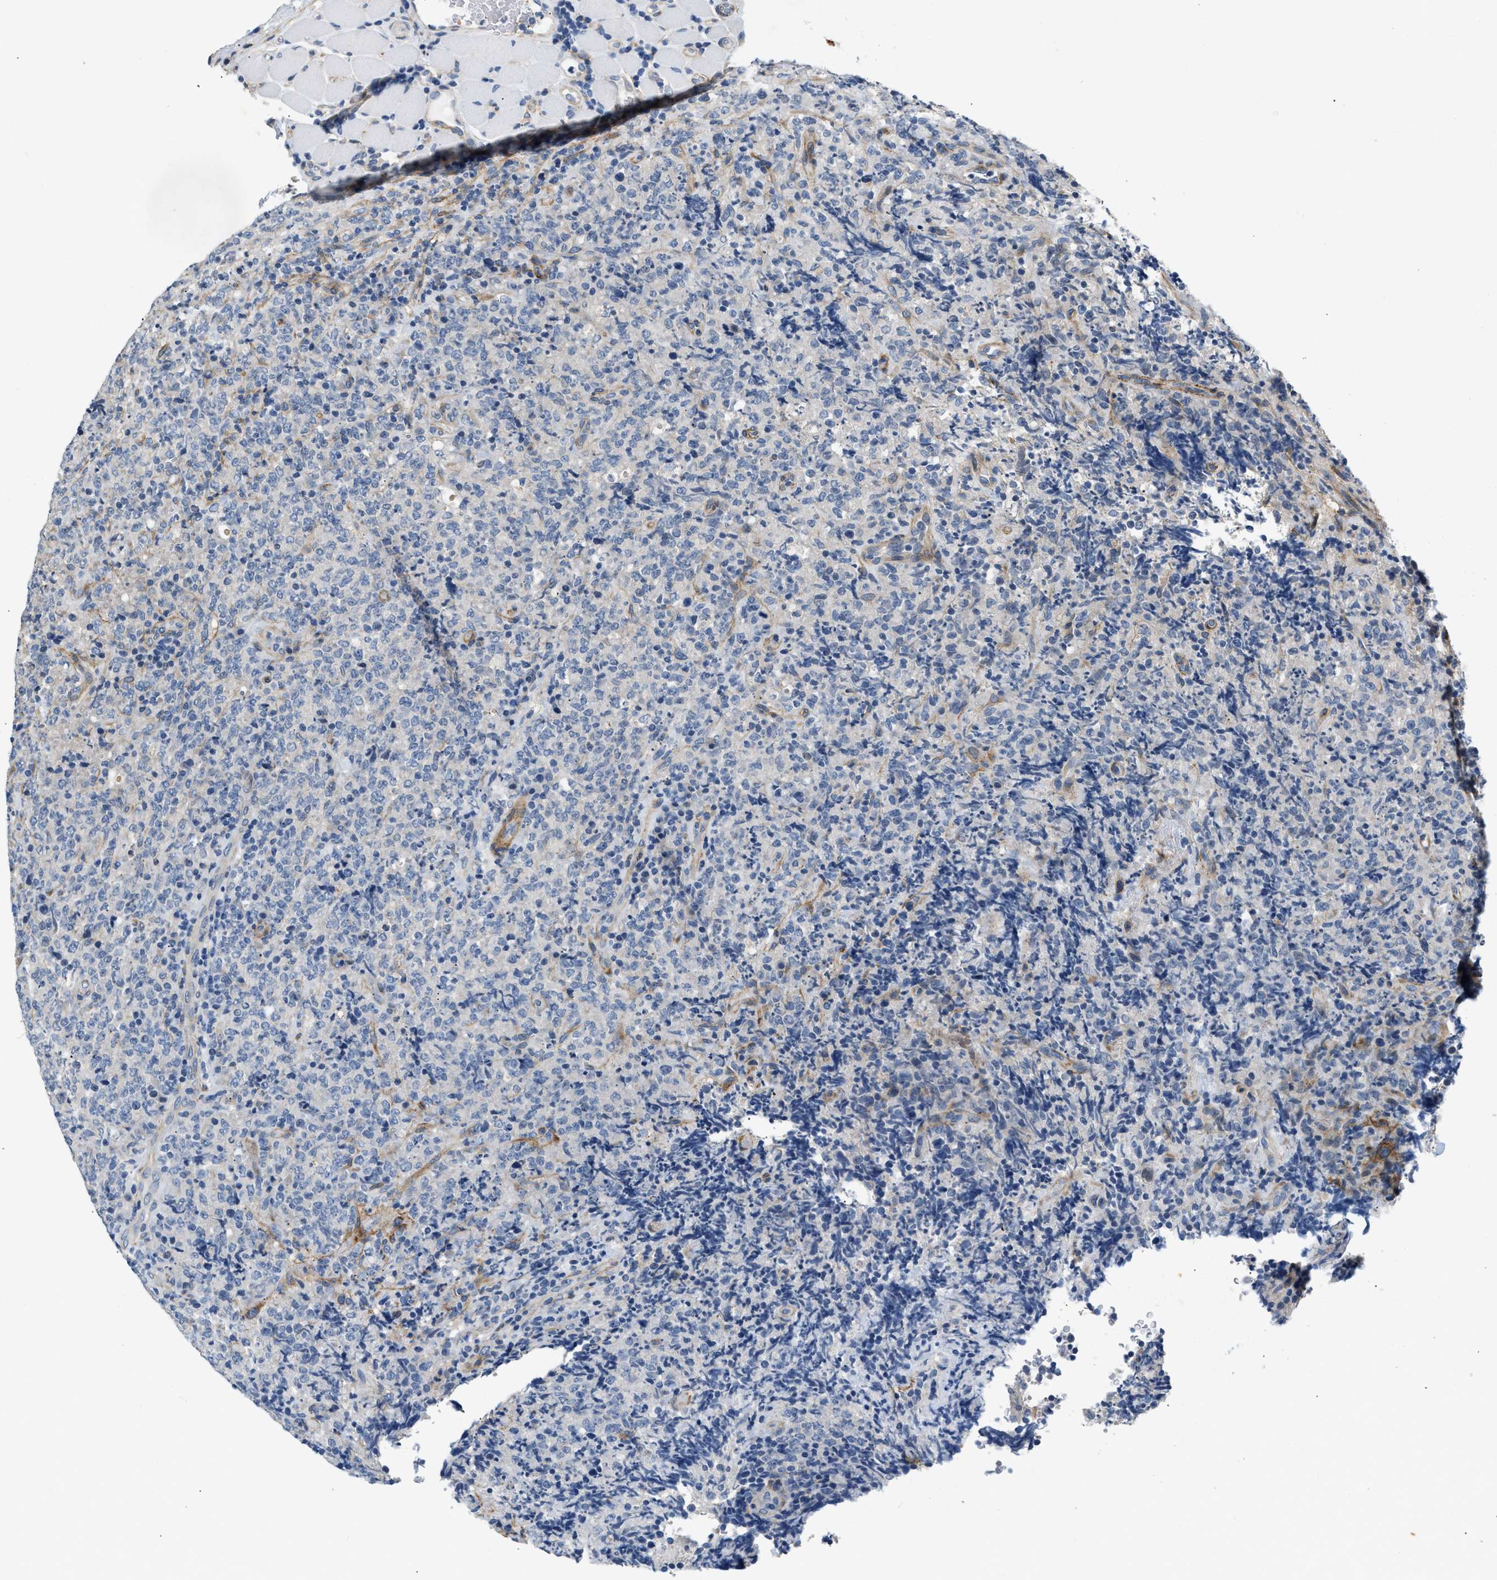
{"staining": {"intensity": "negative", "quantity": "none", "location": "none"}, "tissue": "lymphoma", "cell_type": "Tumor cells", "image_type": "cancer", "snomed": [{"axis": "morphology", "description": "Malignant lymphoma, non-Hodgkin's type, High grade"}, {"axis": "topography", "description": "Tonsil"}], "caption": "This histopathology image is of high-grade malignant lymphoma, non-Hodgkin's type stained with immunohistochemistry (IHC) to label a protein in brown with the nuclei are counter-stained blue. There is no positivity in tumor cells.", "gene": "PDGFRA", "patient": {"sex": "female", "age": 36}}